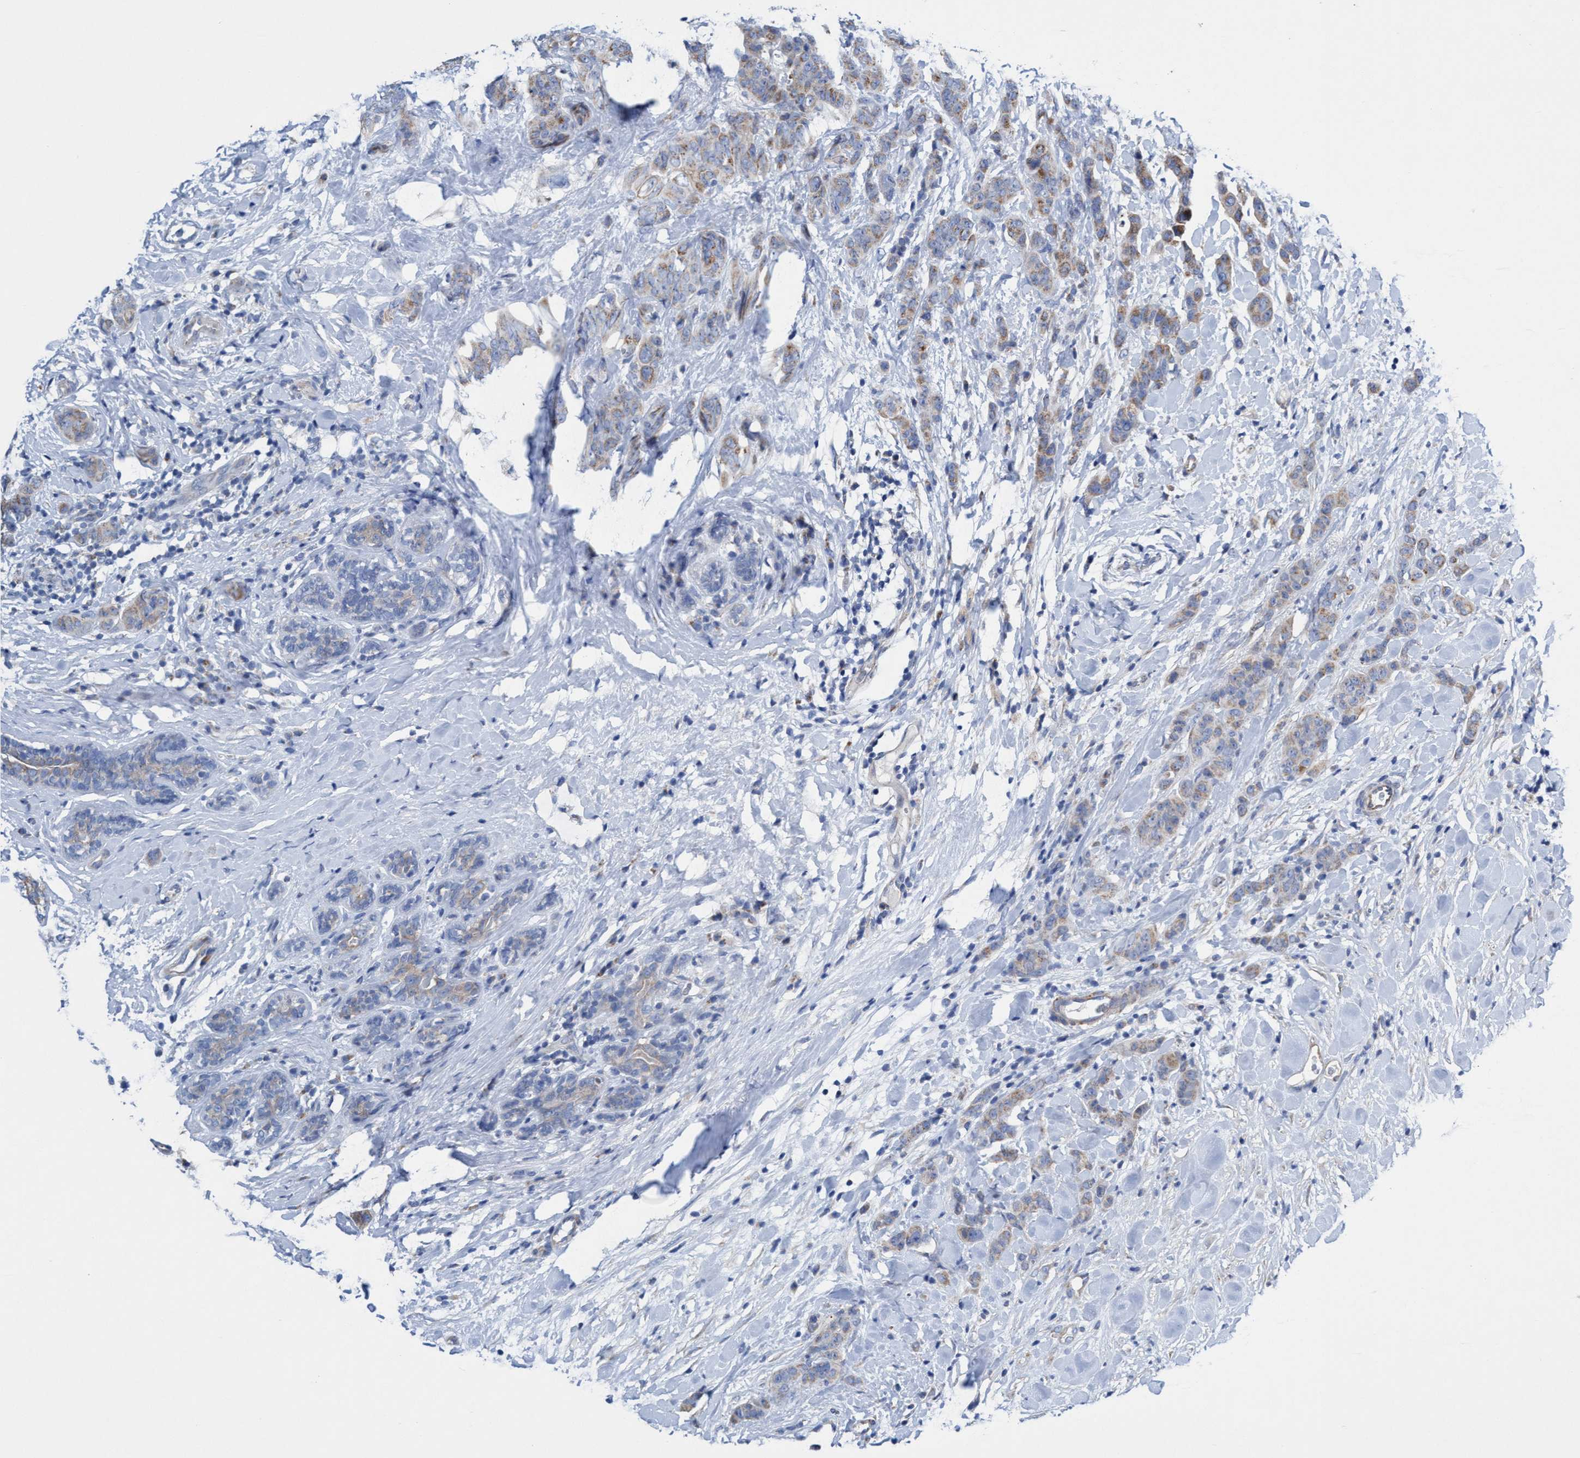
{"staining": {"intensity": "moderate", "quantity": "<25%", "location": "cytoplasmic/membranous"}, "tissue": "breast cancer", "cell_type": "Tumor cells", "image_type": "cancer", "snomed": [{"axis": "morphology", "description": "Normal tissue, NOS"}, {"axis": "morphology", "description": "Duct carcinoma"}, {"axis": "topography", "description": "Breast"}], "caption": "Immunohistochemistry (IHC) histopathology image of human breast cancer (infiltrating ductal carcinoma) stained for a protein (brown), which exhibits low levels of moderate cytoplasmic/membranous staining in approximately <25% of tumor cells.", "gene": "ZNF750", "patient": {"sex": "female", "age": 40}}